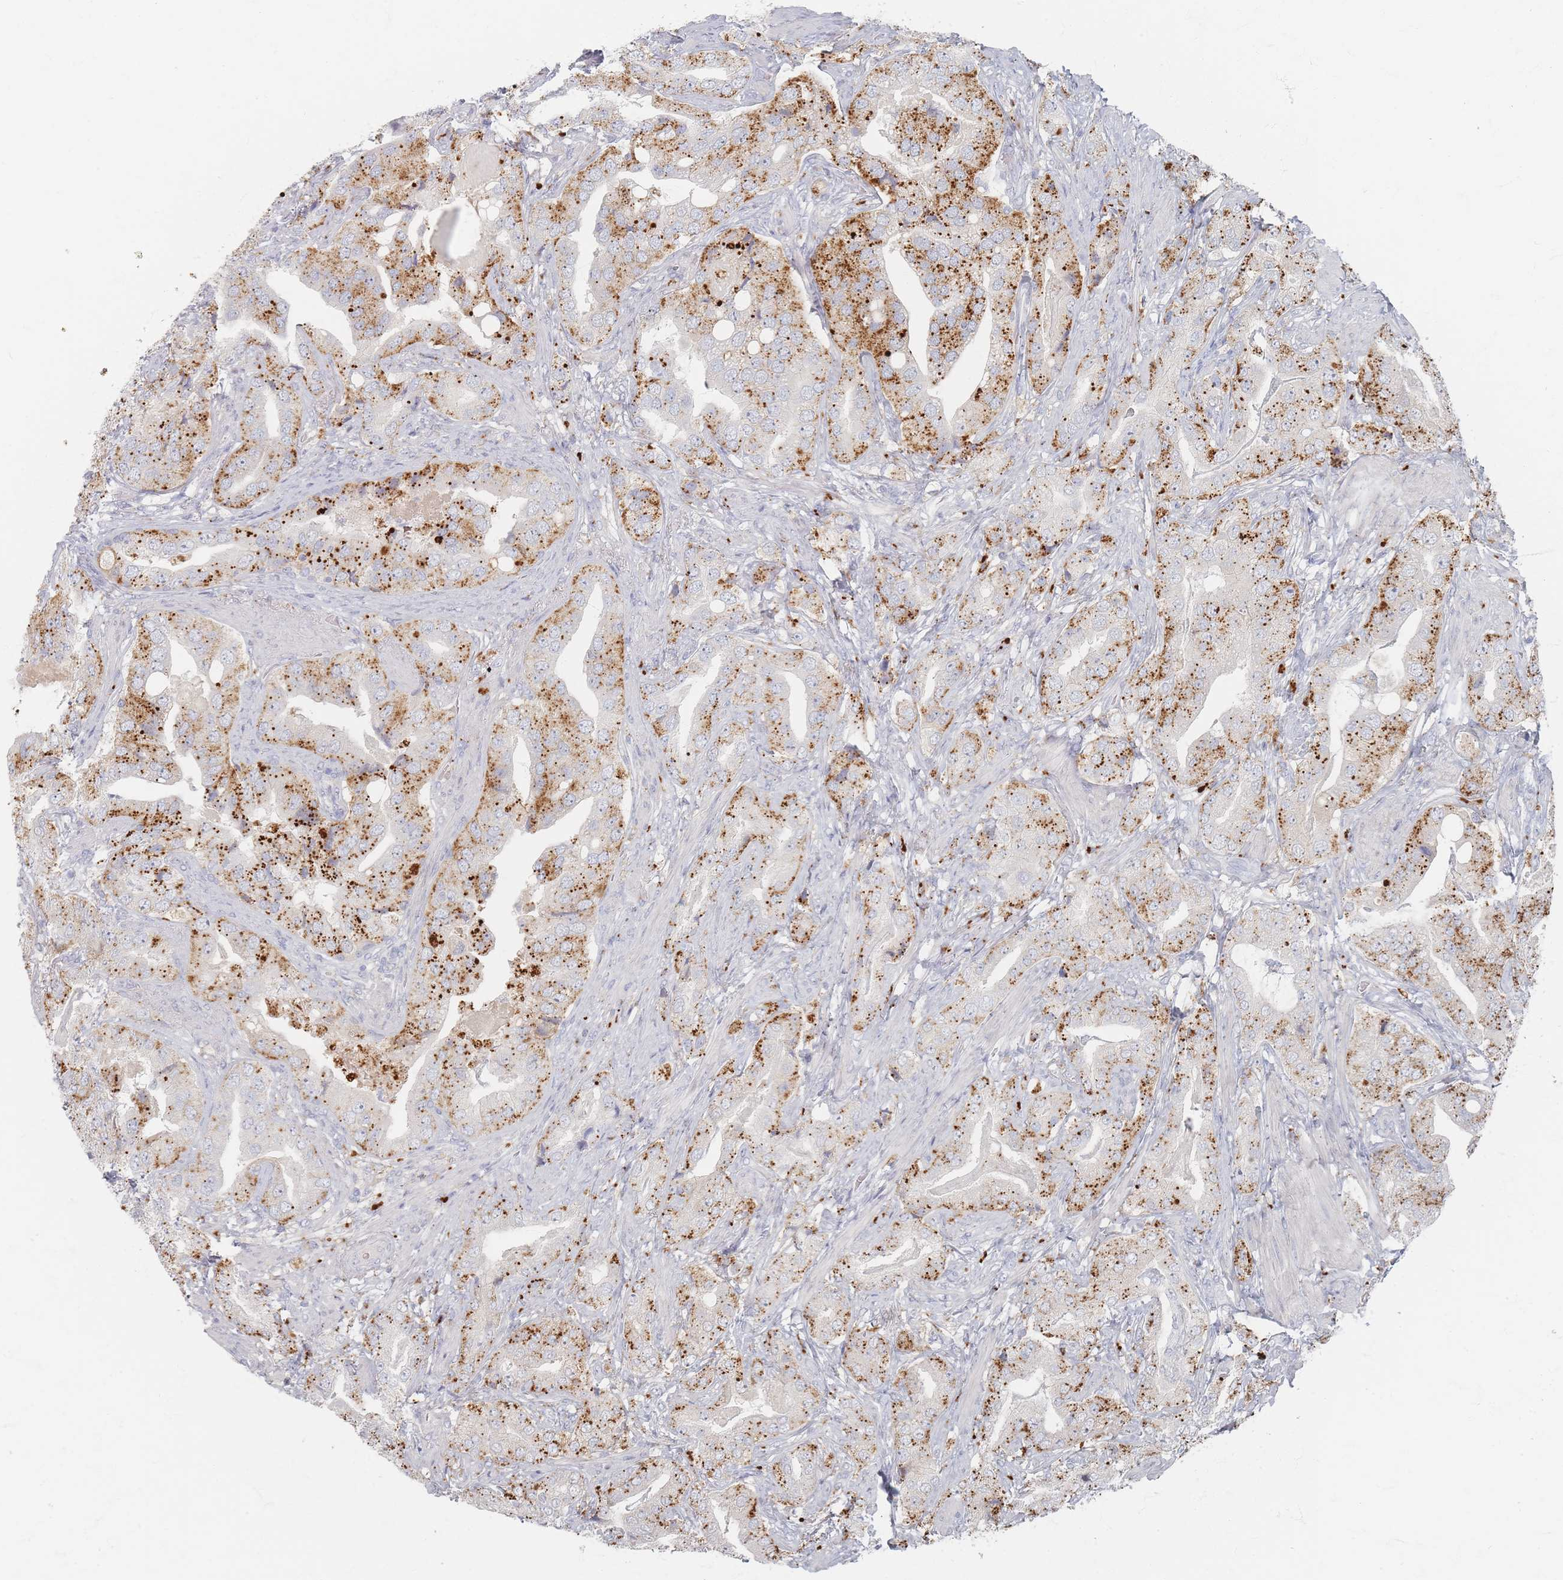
{"staining": {"intensity": "strong", "quantity": ">75%", "location": "cytoplasmic/membranous"}, "tissue": "prostate cancer", "cell_type": "Tumor cells", "image_type": "cancer", "snomed": [{"axis": "morphology", "description": "Adenocarcinoma, High grade"}, {"axis": "topography", "description": "Prostate"}], "caption": "Immunohistochemistry of prostate cancer (high-grade adenocarcinoma) displays high levels of strong cytoplasmic/membranous staining in approximately >75% of tumor cells. Using DAB (brown) and hematoxylin (blue) stains, captured at high magnification using brightfield microscopy.", "gene": "SLC2A11", "patient": {"sex": "male", "age": 63}}